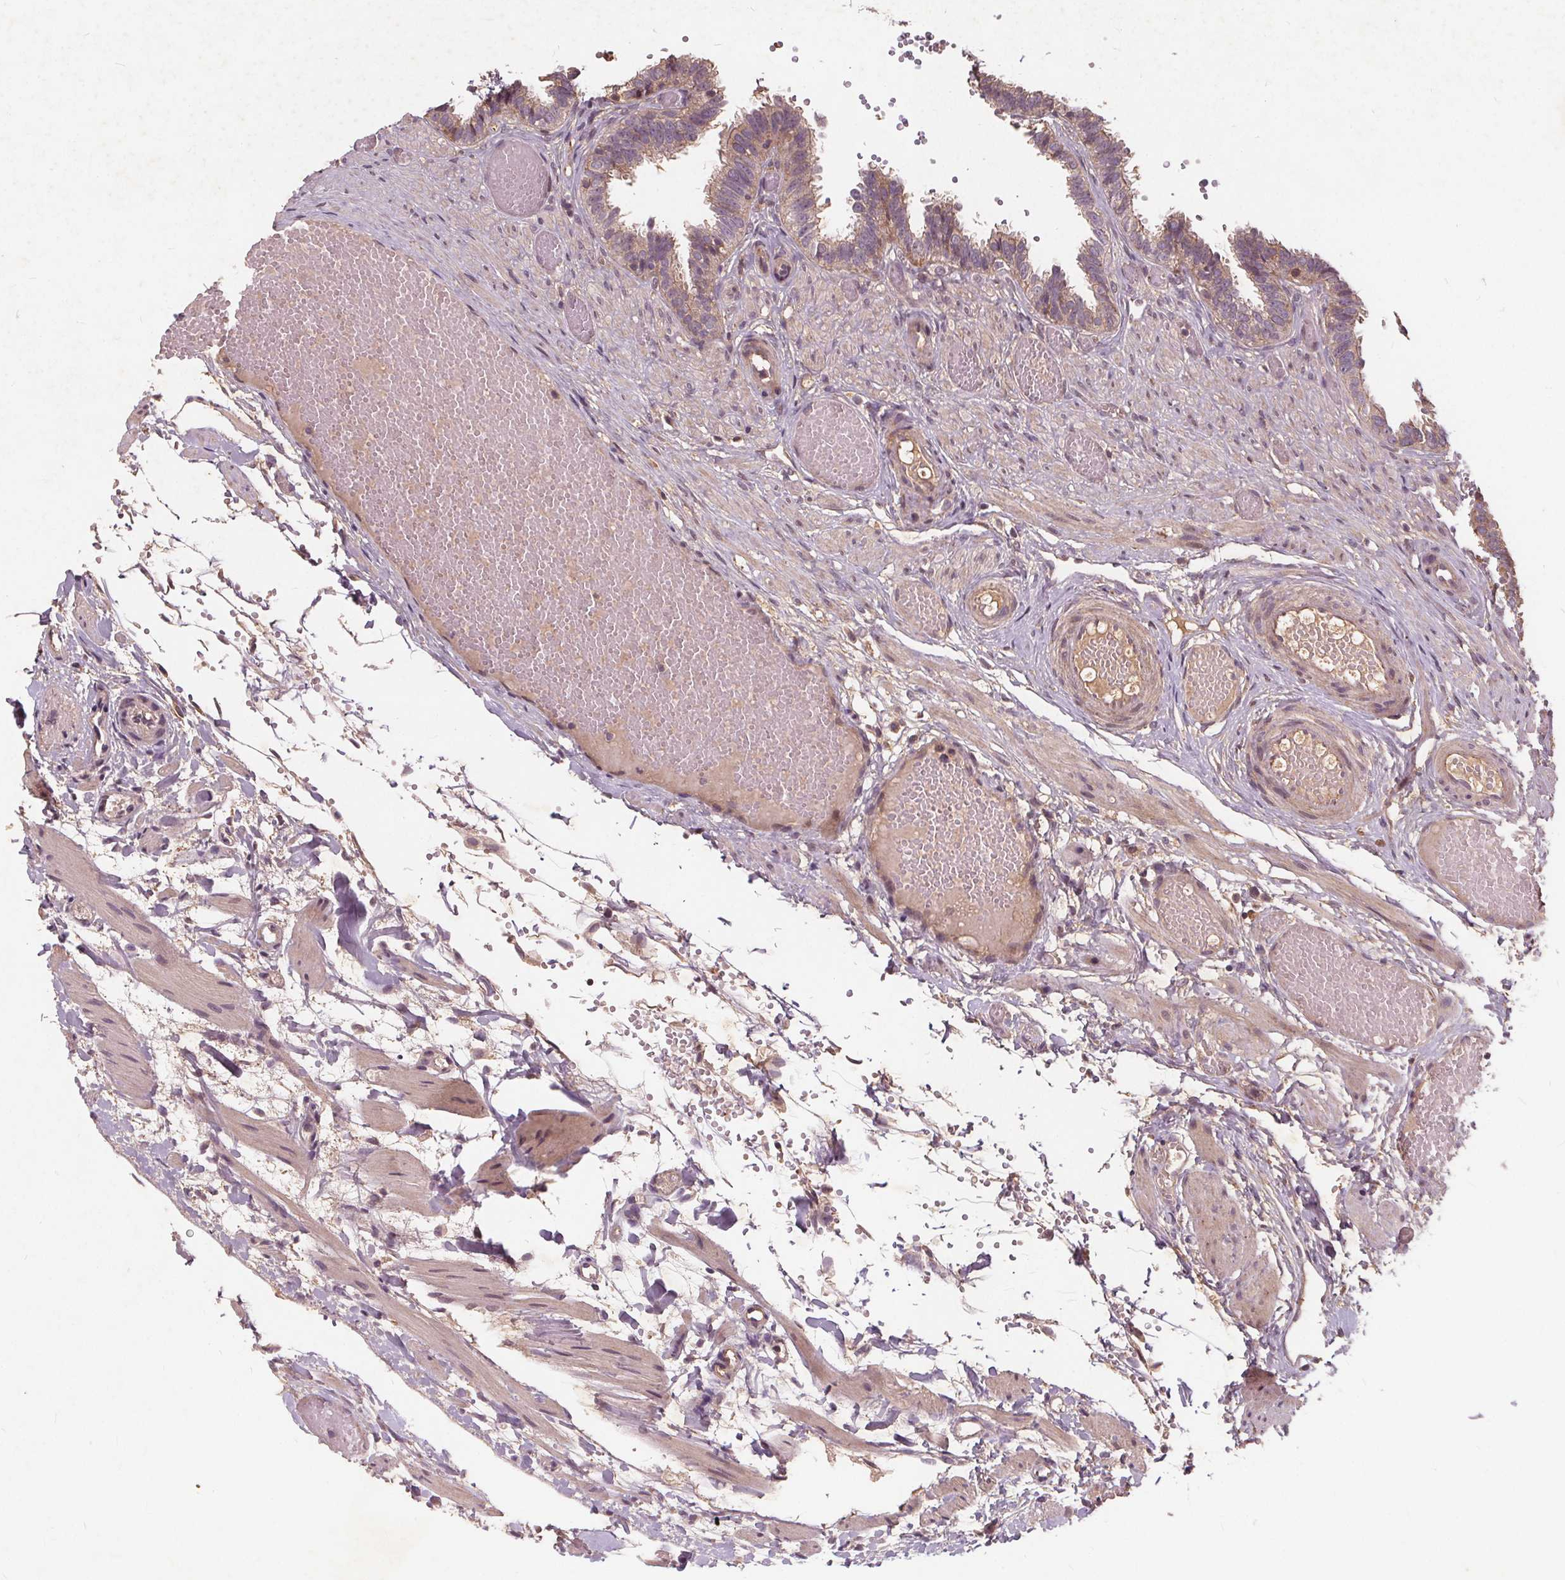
{"staining": {"intensity": "weak", "quantity": ">75%", "location": "cytoplasmic/membranous"}, "tissue": "fallopian tube", "cell_type": "Glandular cells", "image_type": "normal", "snomed": [{"axis": "morphology", "description": "Normal tissue, NOS"}, {"axis": "topography", "description": "Fallopian tube"}], "caption": "The immunohistochemical stain shows weak cytoplasmic/membranous positivity in glandular cells of unremarkable fallopian tube. The staining was performed using DAB (3,3'-diaminobenzidine) to visualize the protein expression in brown, while the nuclei were stained in blue with hematoxylin (Magnification: 20x).", "gene": "CSNK1G2", "patient": {"sex": "female", "age": 37}}